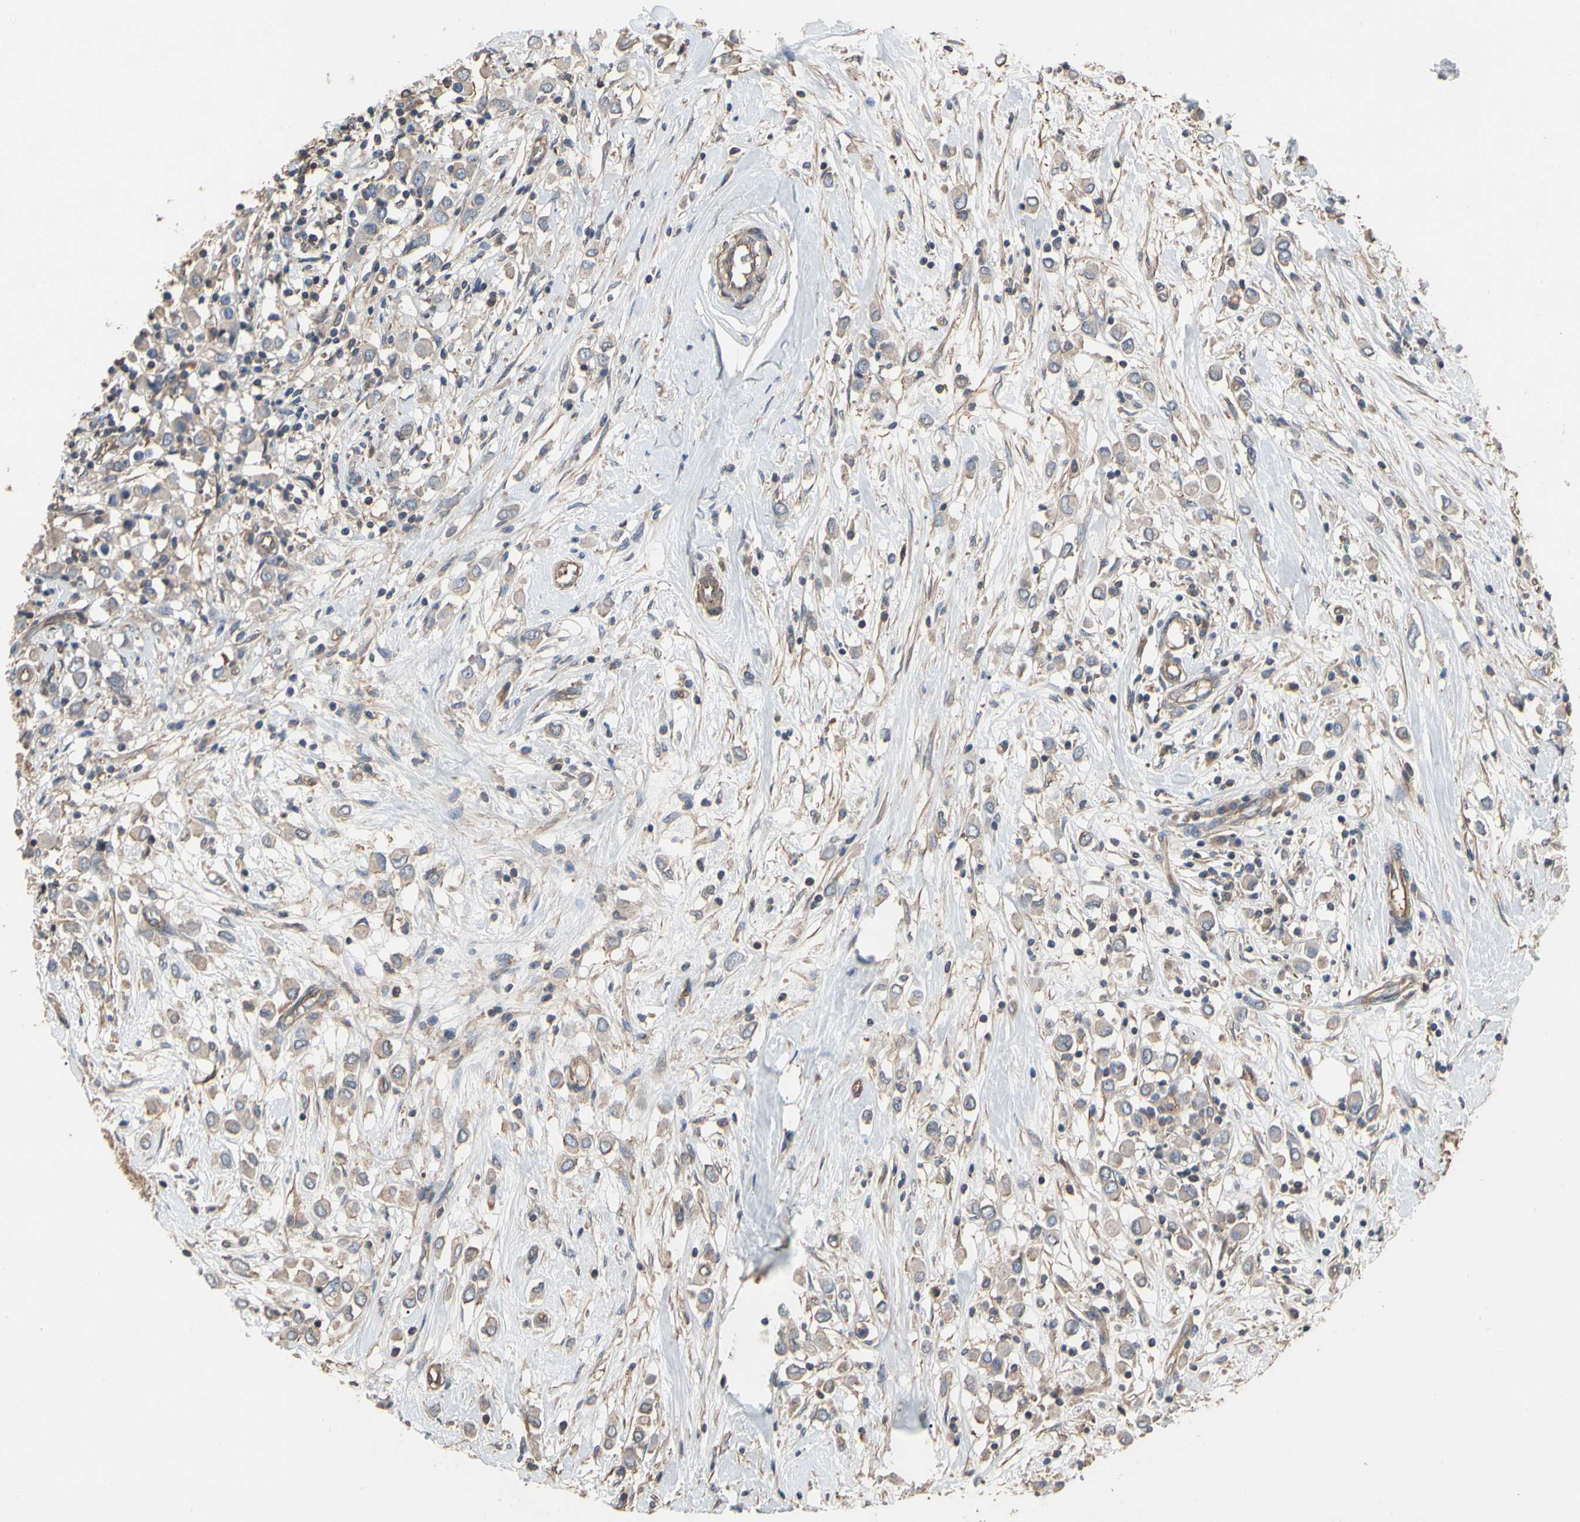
{"staining": {"intensity": "weak", "quantity": "<25%", "location": "cytoplasmic/membranous"}, "tissue": "breast cancer", "cell_type": "Tumor cells", "image_type": "cancer", "snomed": [{"axis": "morphology", "description": "Duct carcinoma"}, {"axis": "topography", "description": "Breast"}], "caption": "Immunohistochemistry image of human breast cancer (invasive ductal carcinoma) stained for a protein (brown), which displays no expression in tumor cells. (DAB (3,3'-diaminobenzidine) immunohistochemistry visualized using brightfield microscopy, high magnification).", "gene": "PDZK1", "patient": {"sex": "female", "age": 61}}